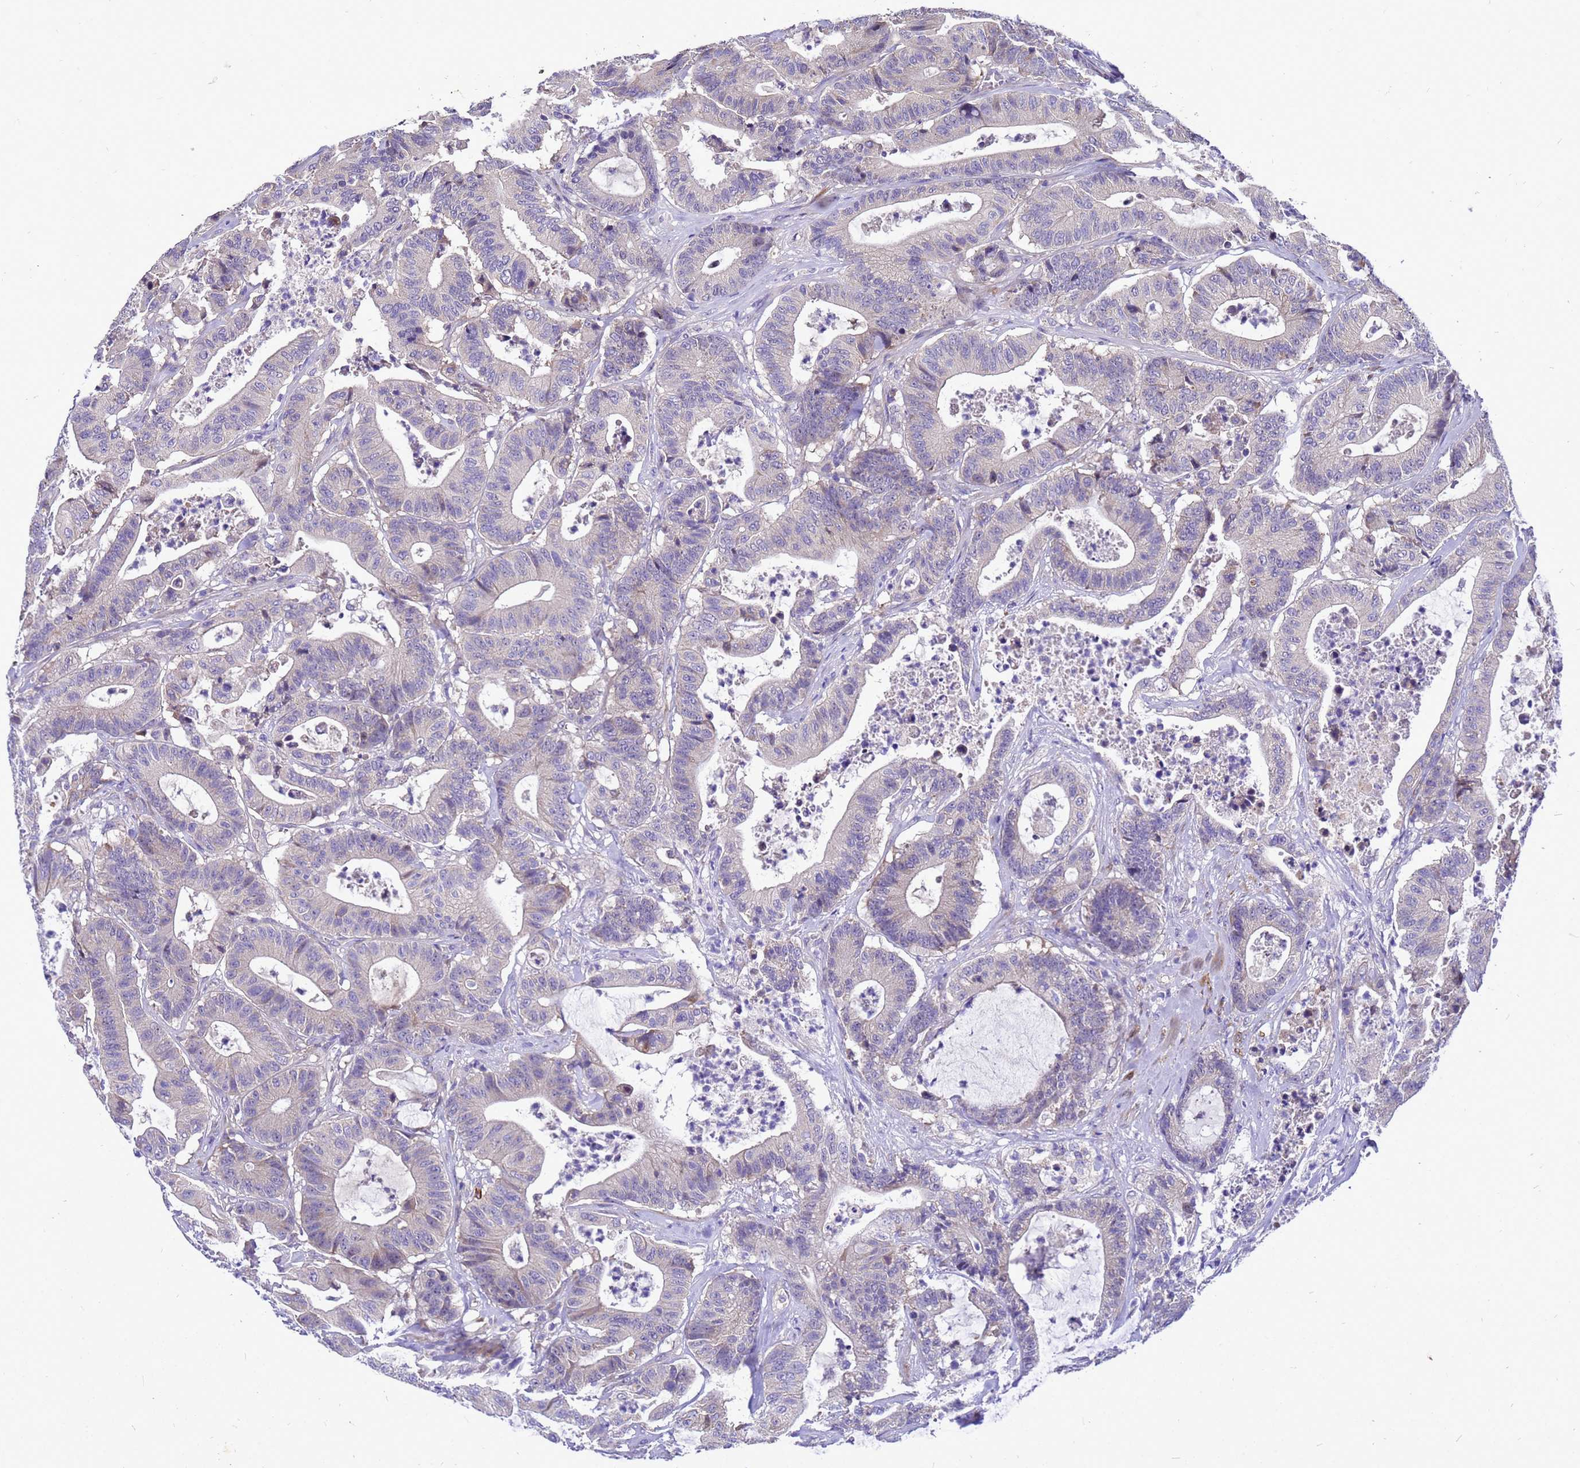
{"staining": {"intensity": "negative", "quantity": "none", "location": "none"}, "tissue": "colorectal cancer", "cell_type": "Tumor cells", "image_type": "cancer", "snomed": [{"axis": "morphology", "description": "Adenocarcinoma, NOS"}, {"axis": "topography", "description": "Colon"}], "caption": "IHC micrograph of human colorectal cancer stained for a protein (brown), which reveals no positivity in tumor cells.", "gene": "POP7", "patient": {"sex": "female", "age": 84}}